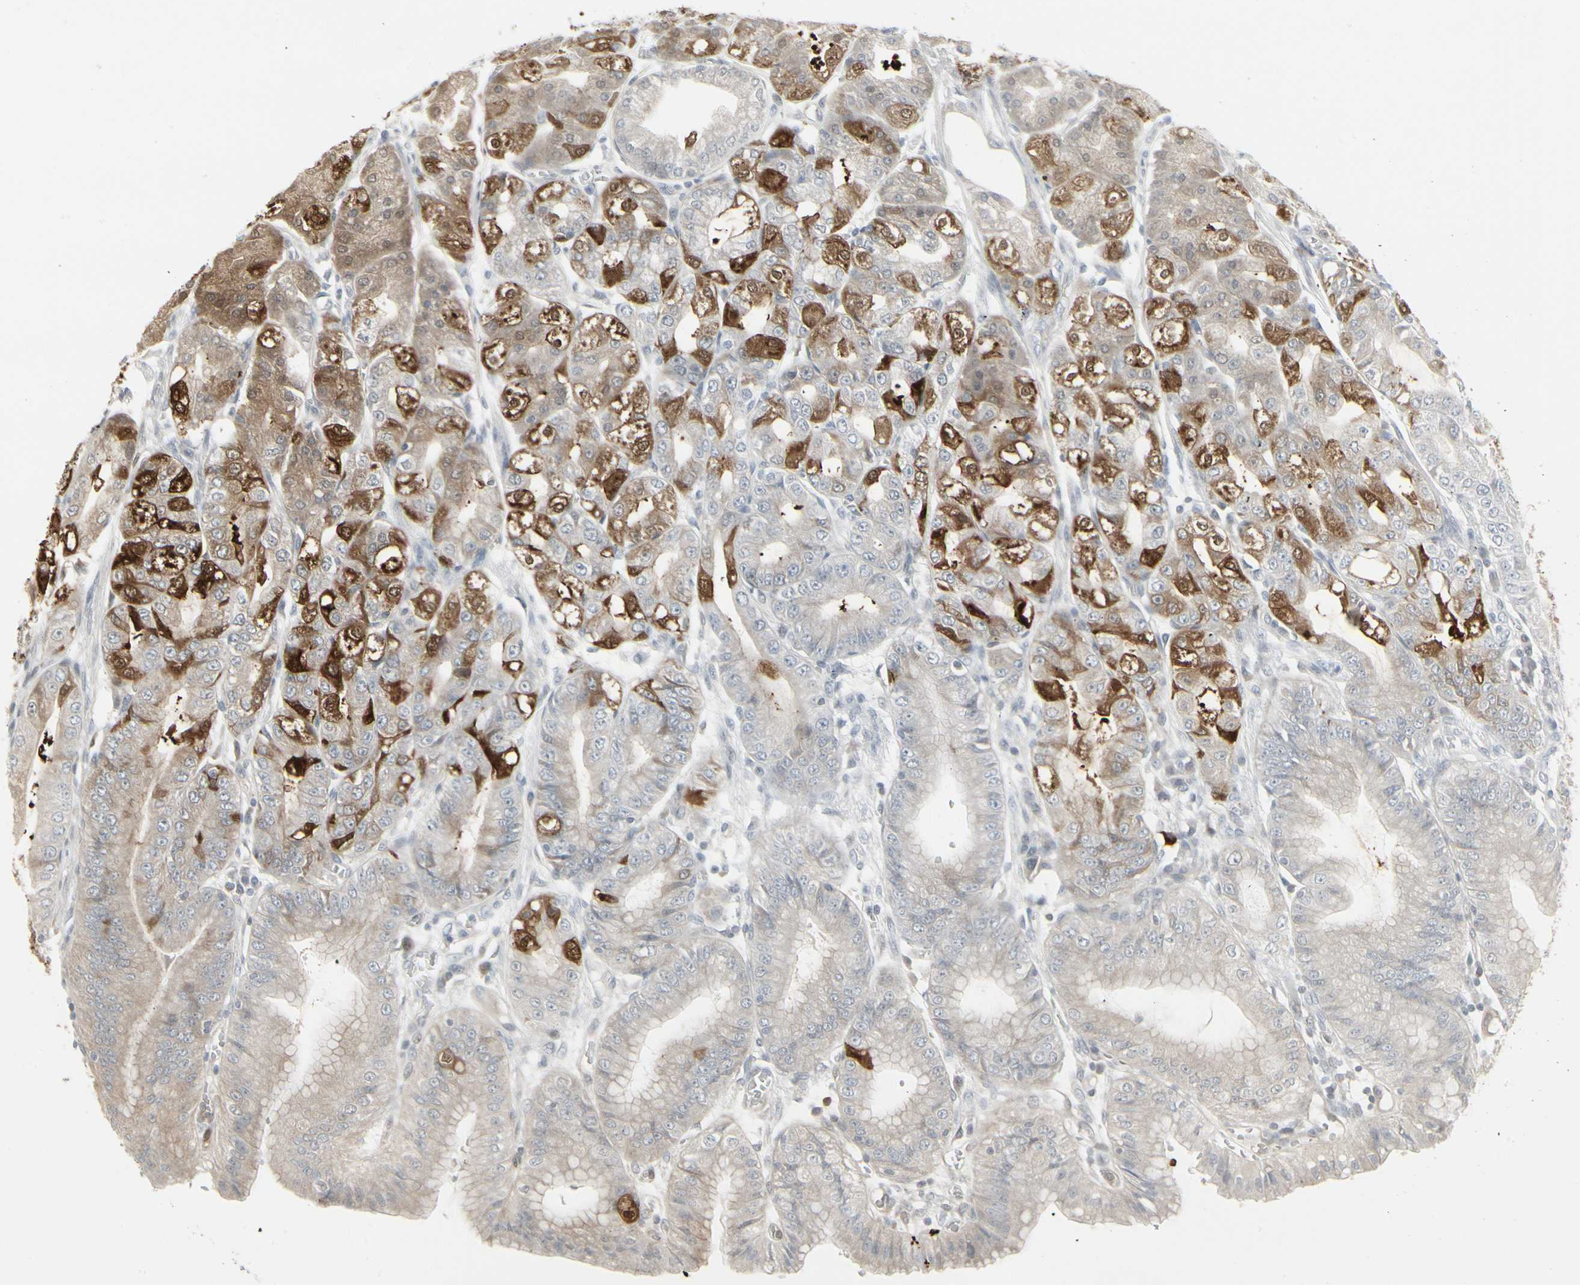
{"staining": {"intensity": "strong", "quantity": "25%-75%", "location": "cytoplasmic/membranous"}, "tissue": "stomach", "cell_type": "Glandular cells", "image_type": "normal", "snomed": [{"axis": "morphology", "description": "Normal tissue, NOS"}, {"axis": "topography", "description": "Stomach, lower"}], "caption": "Immunohistochemistry image of normal stomach stained for a protein (brown), which displays high levels of strong cytoplasmic/membranous positivity in approximately 25%-75% of glandular cells.", "gene": "IGFBP6", "patient": {"sex": "male", "age": 71}}